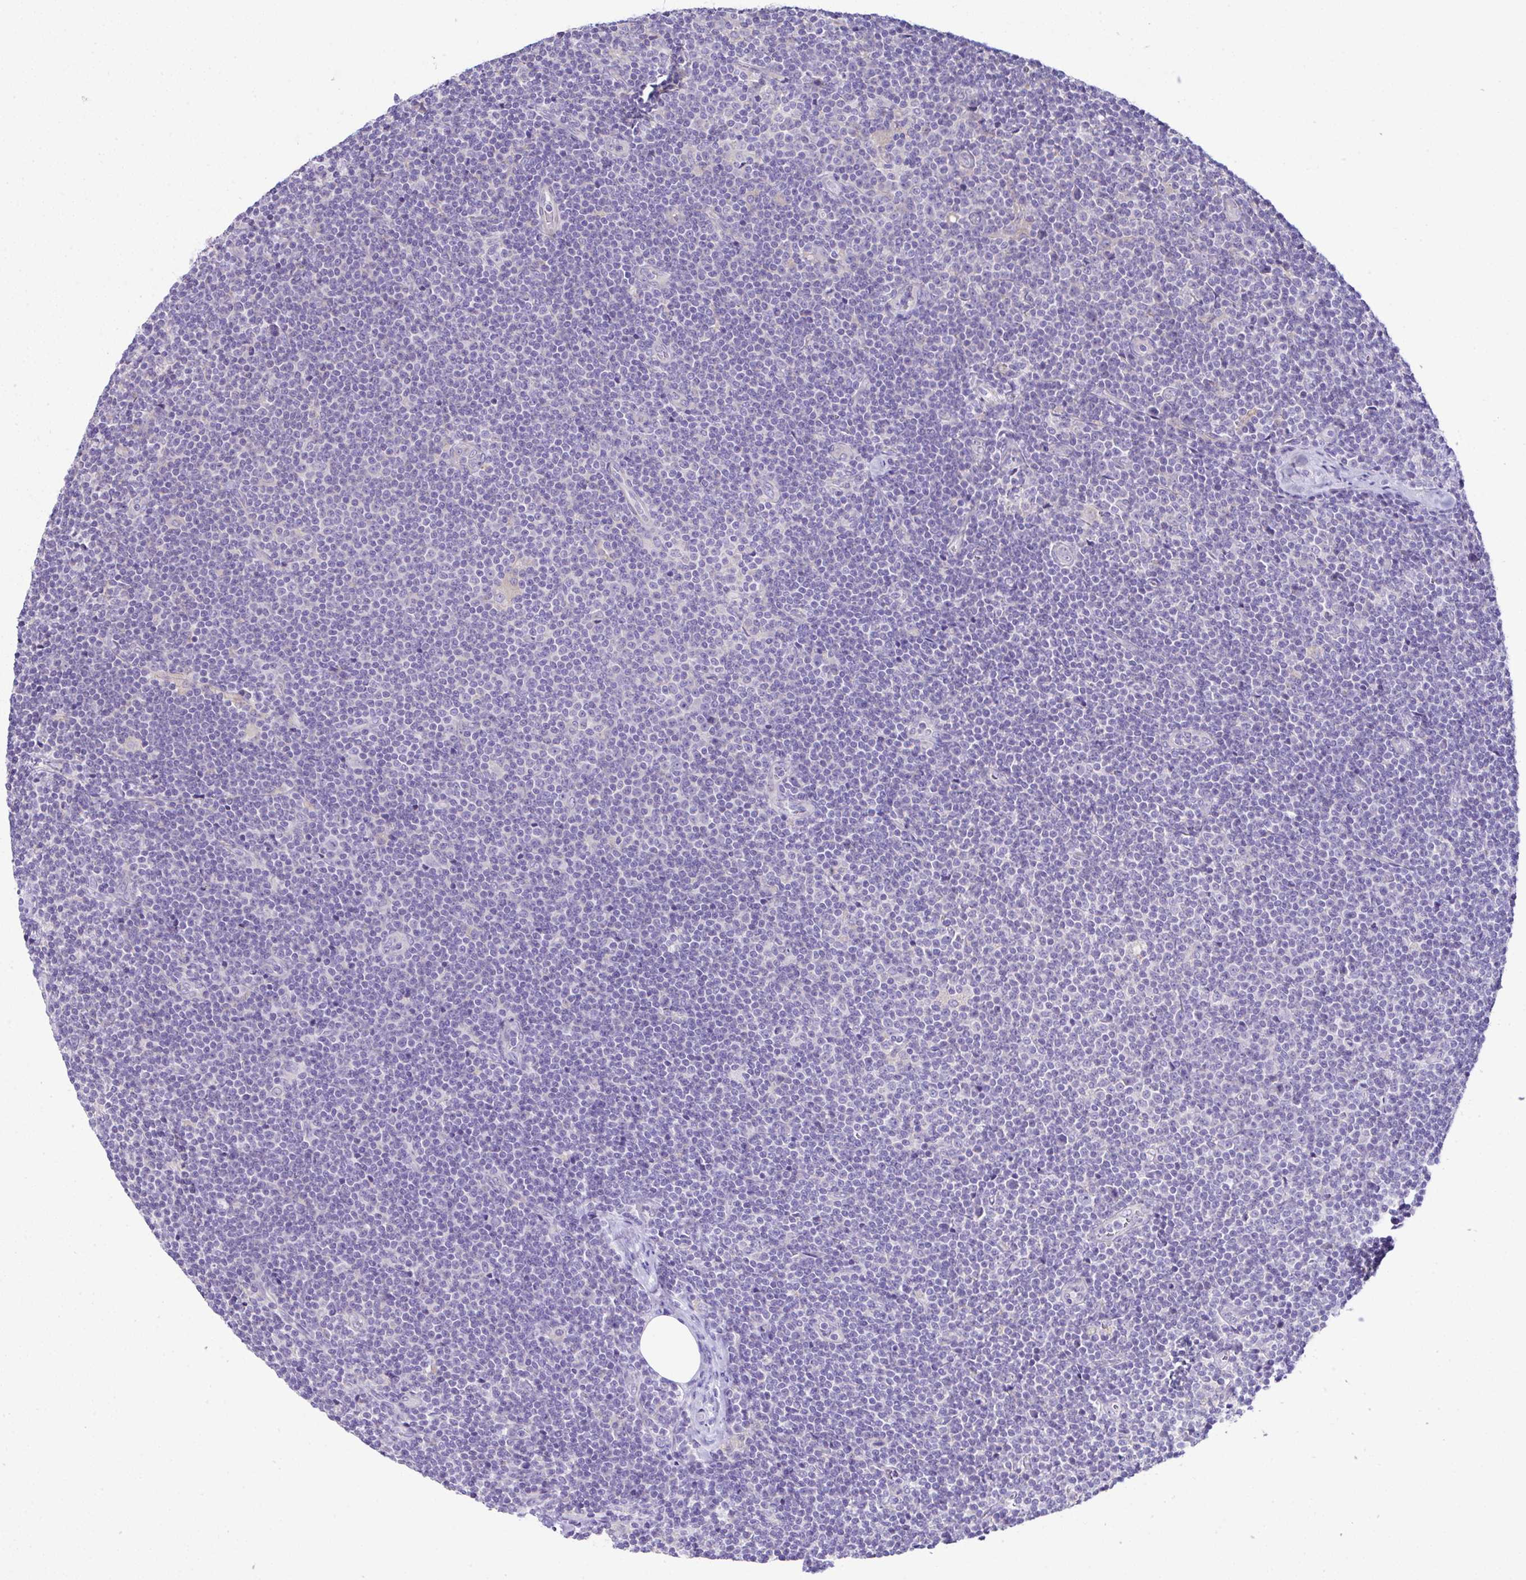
{"staining": {"intensity": "negative", "quantity": "none", "location": "none"}, "tissue": "lymphoma", "cell_type": "Tumor cells", "image_type": "cancer", "snomed": [{"axis": "morphology", "description": "Malignant lymphoma, non-Hodgkin's type, Low grade"}, {"axis": "topography", "description": "Lymph node"}], "caption": "Tumor cells are negative for brown protein staining in lymphoma.", "gene": "OR4P4", "patient": {"sex": "male", "age": 48}}